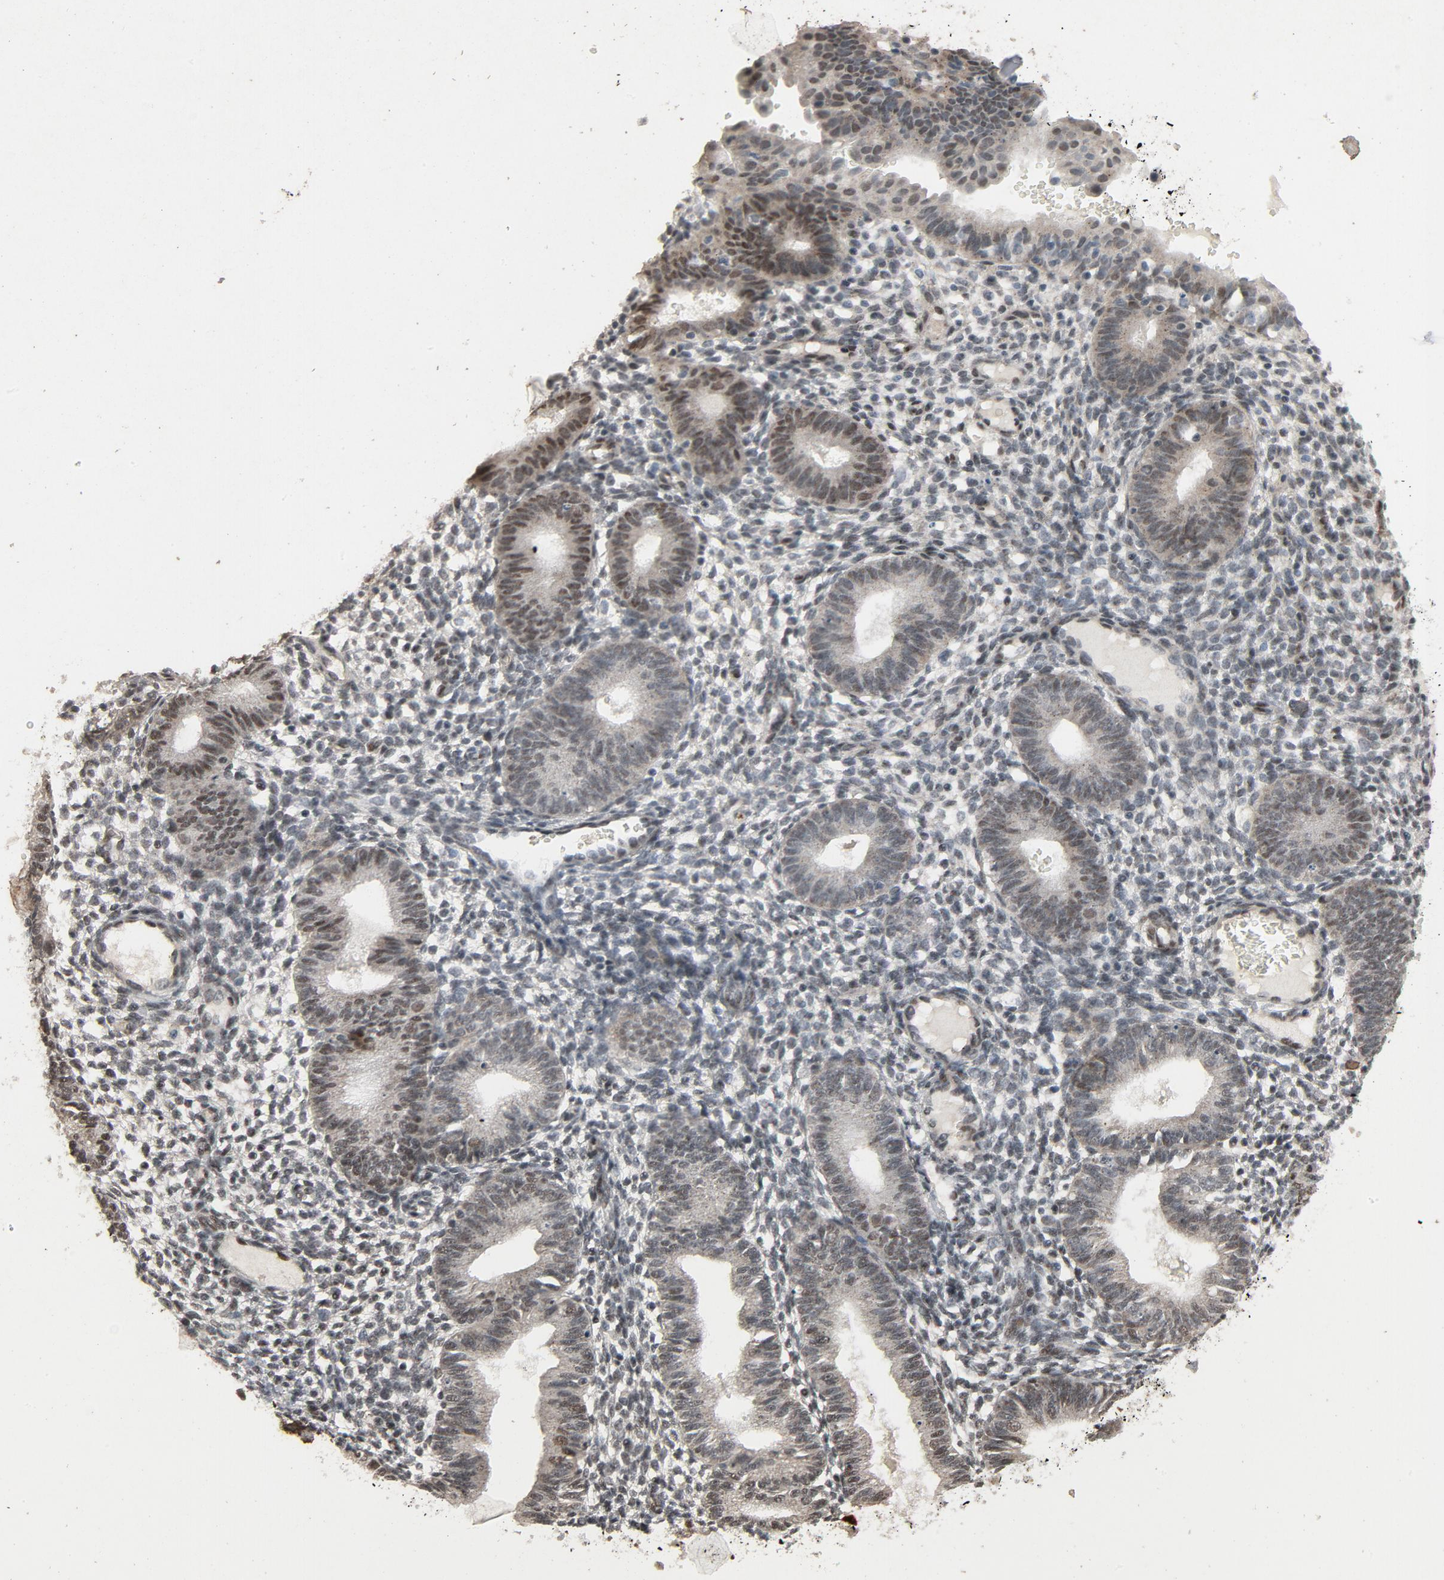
{"staining": {"intensity": "moderate", "quantity": ">75%", "location": "nuclear"}, "tissue": "endometrium", "cell_type": "Cells in endometrial stroma", "image_type": "normal", "snomed": [{"axis": "morphology", "description": "Normal tissue, NOS"}, {"axis": "topography", "description": "Endometrium"}], "caption": "A high-resolution histopathology image shows IHC staining of benign endometrium, which reveals moderate nuclear expression in about >75% of cells in endometrial stroma.", "gene": "SMARCD1", "patient": {"sex": "female", "age": 61}}